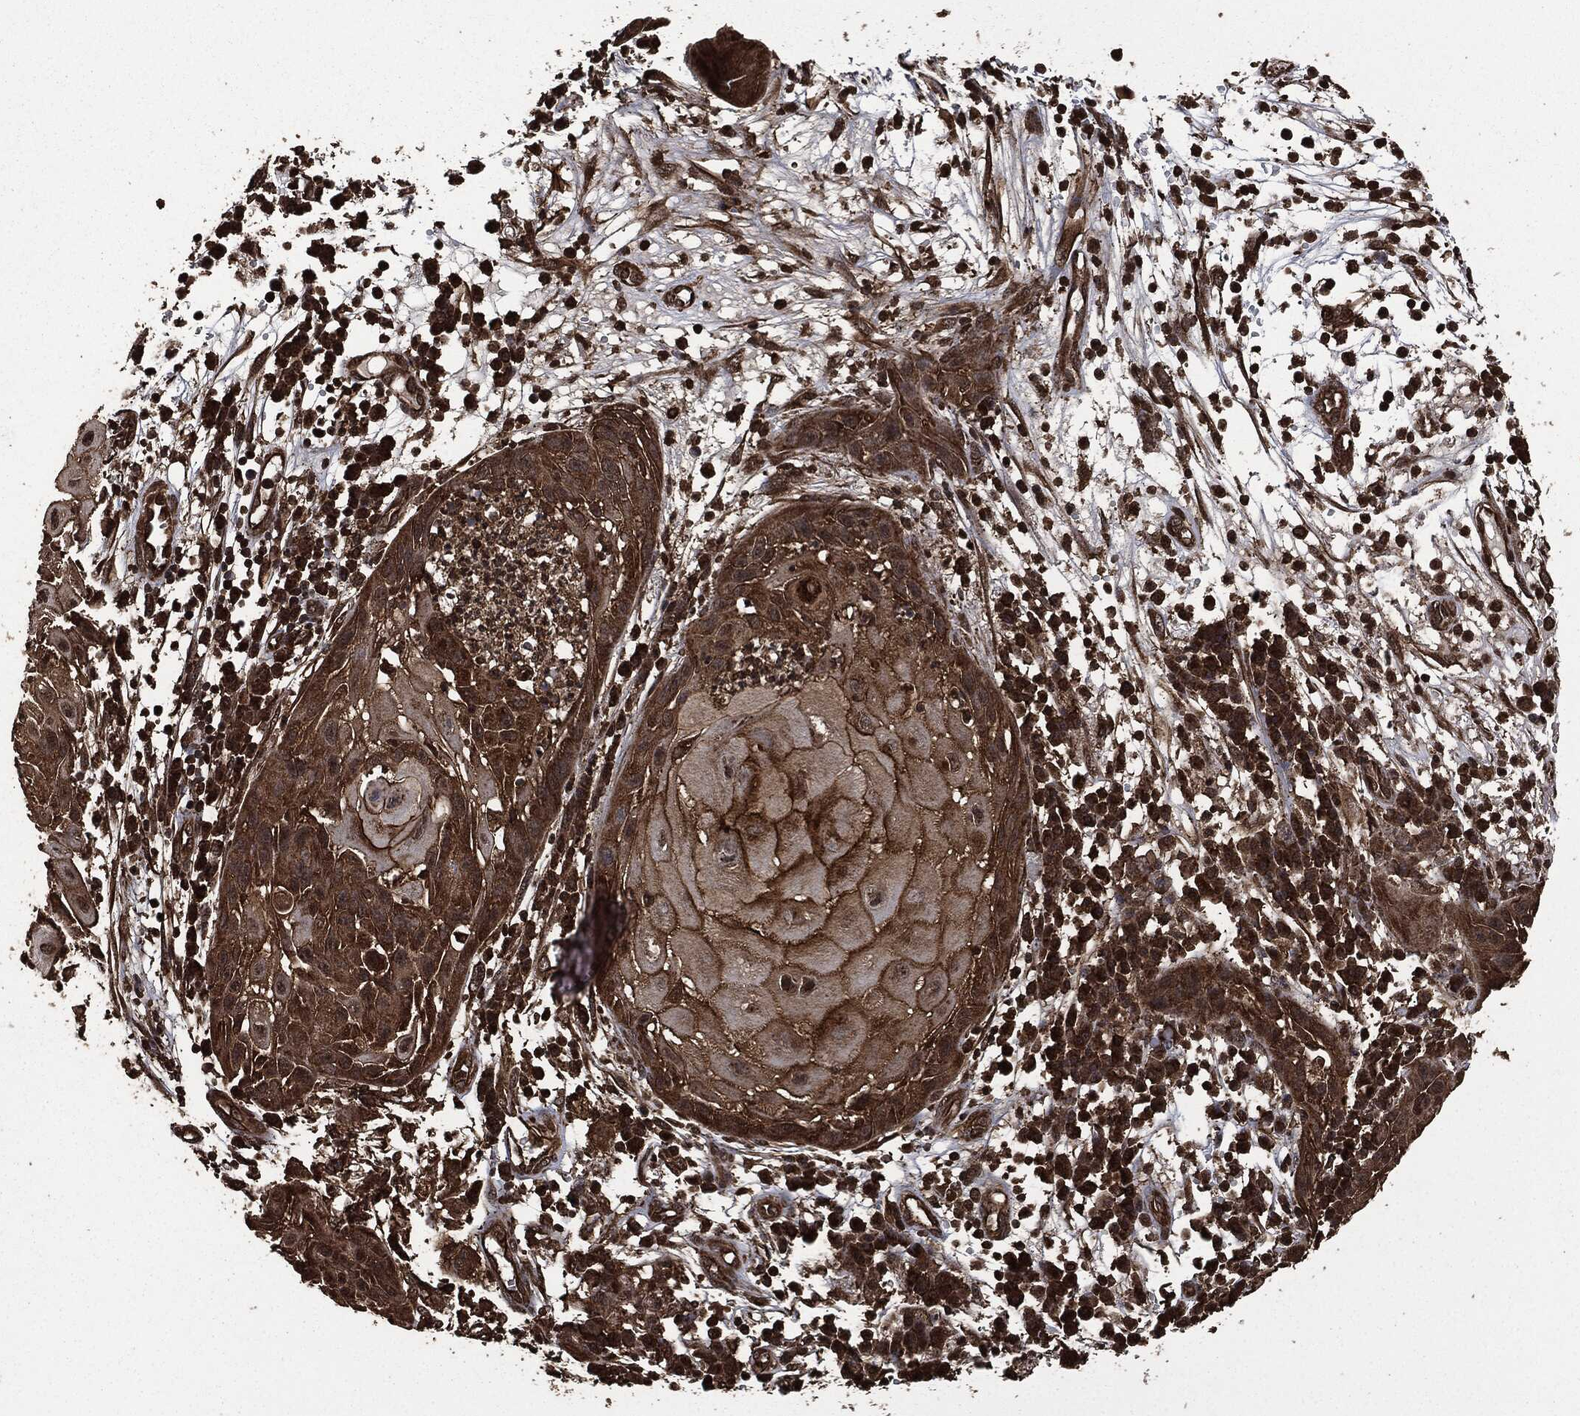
{"staining": {"intensity": "moderate", "quantity": ">75%", "location": "cytoplasmic/membranous"}, "tissue": "skin cancer", "cell_type": "Tumor cells", "image_type": "cancer", "snomed": [{"axis": "morphology", "description": "Normal tissue, NOS"}, {"axis": "morphology", "description": "Squamous cell carcinoma, NOS"}, {"axis": "topography", "description": "Skin"}], "caption": "Protein expression analysis of human skin cancer reveals moderate cytoplasmic/membranous positivity in approximately >75% of tumor cells. The staining was performed using DAB (3,3'-diaminobenzidine), with brown indicating positive protein expression. Nuclei are stained blue with hematoxylin.", "gene": "HRAS", "patient": {"sex": "male", "age": 79}}